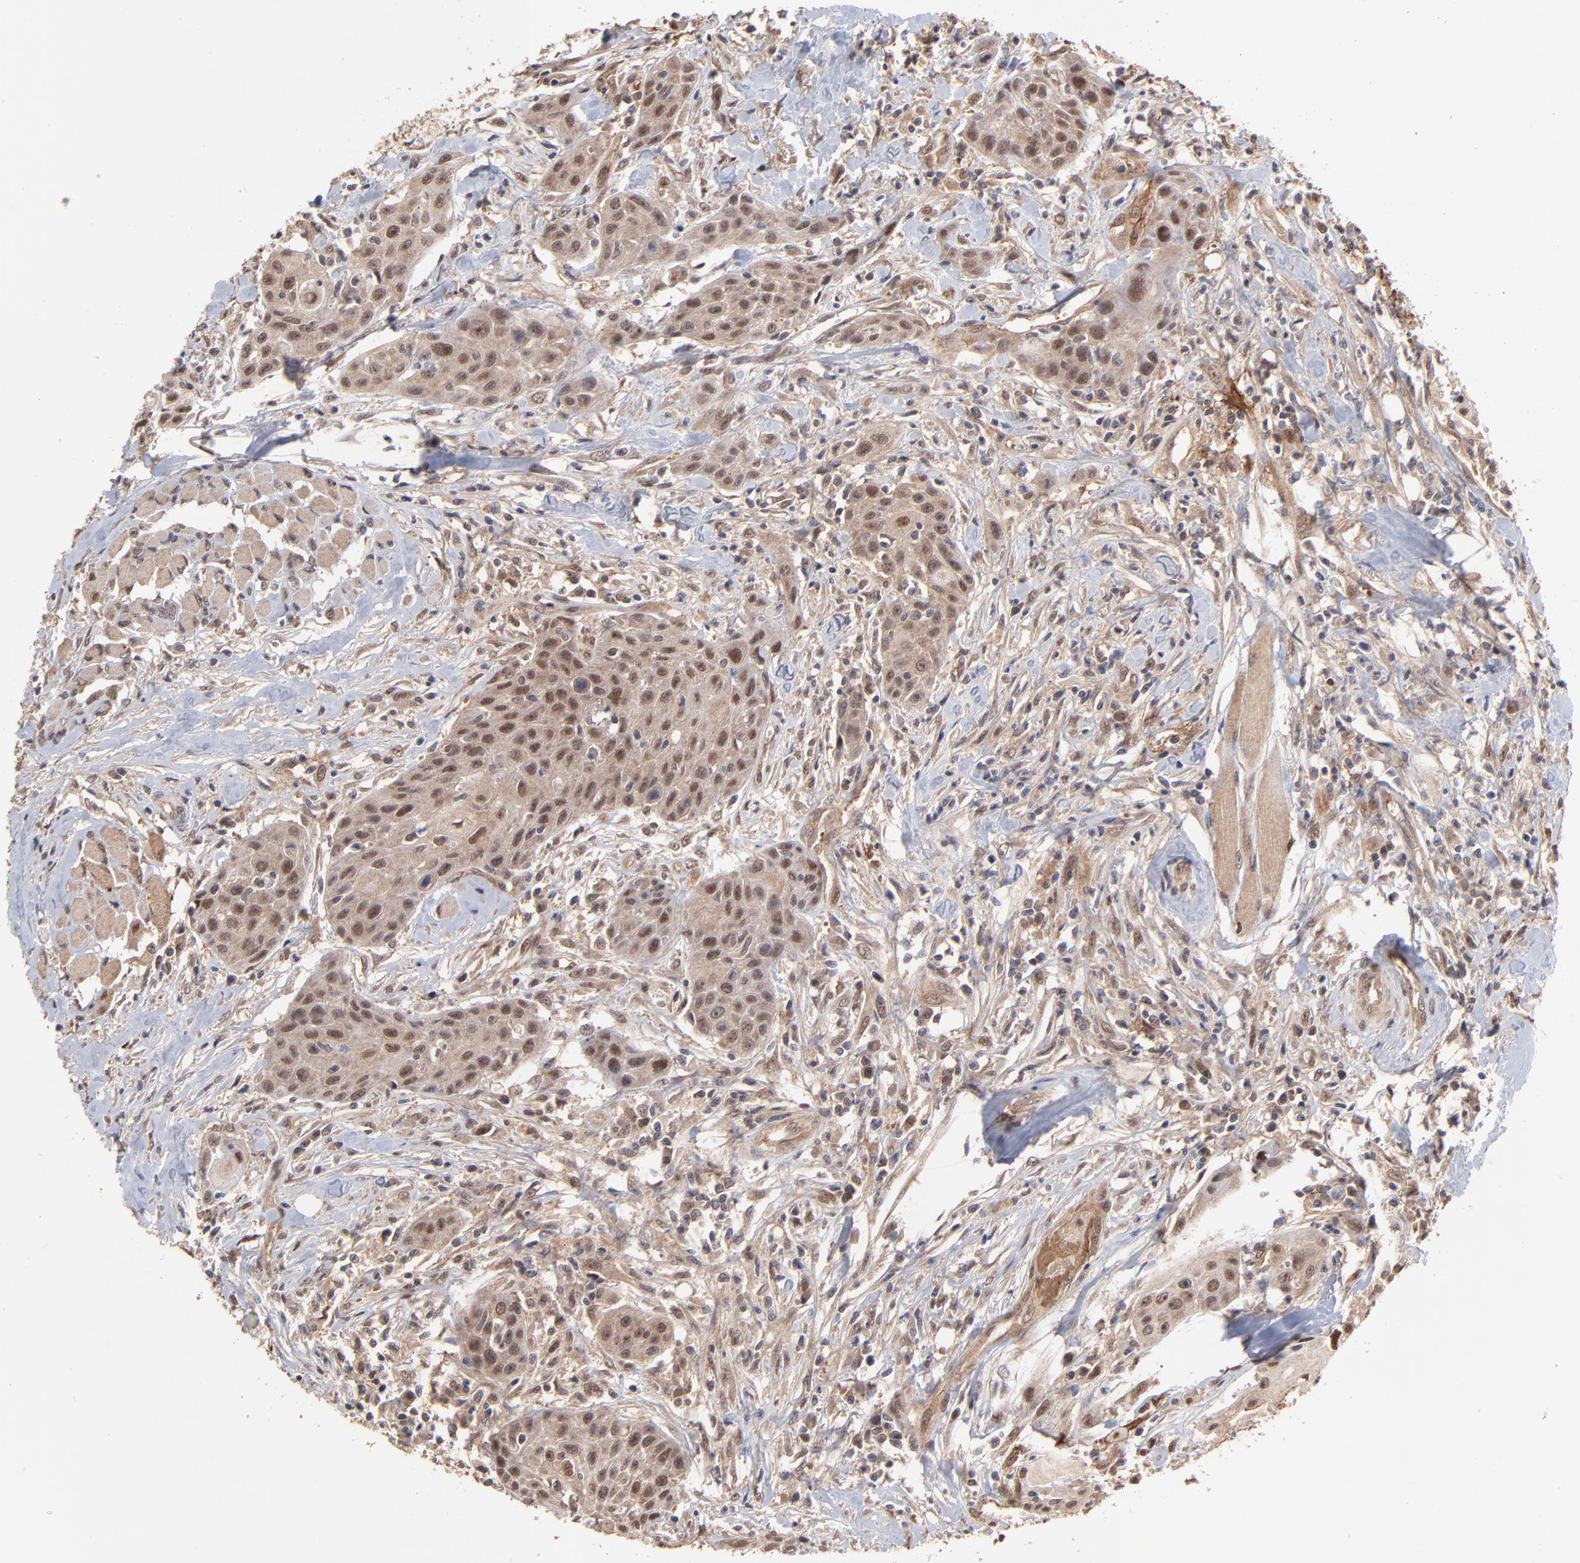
{"staining": {"intensity": "moderate", "quantity": ">75%", "location": "cytoplasmic/membranous,nuclear"}, "tissue": "head and neck cancer", "cell_type": "Tumor cells", "image_type": "cancer", "snomed": [{"axis": "morphology", "description": "Squamous cell carcinoma, NOS"}, {"axis": "topography", "description": "Oral tissue"}, {"axis": "topography", "description": "Head-Neck"}], "caption": "Human squamous cell carcinoma (head and neck) stained for a protein (brown) reveals moderate cytoplasmic/membranous and nuclear positive staining in about >75% of tumor cells.", "gene": "PSMD14", "patient": {"sex": "female", "age": 82}}